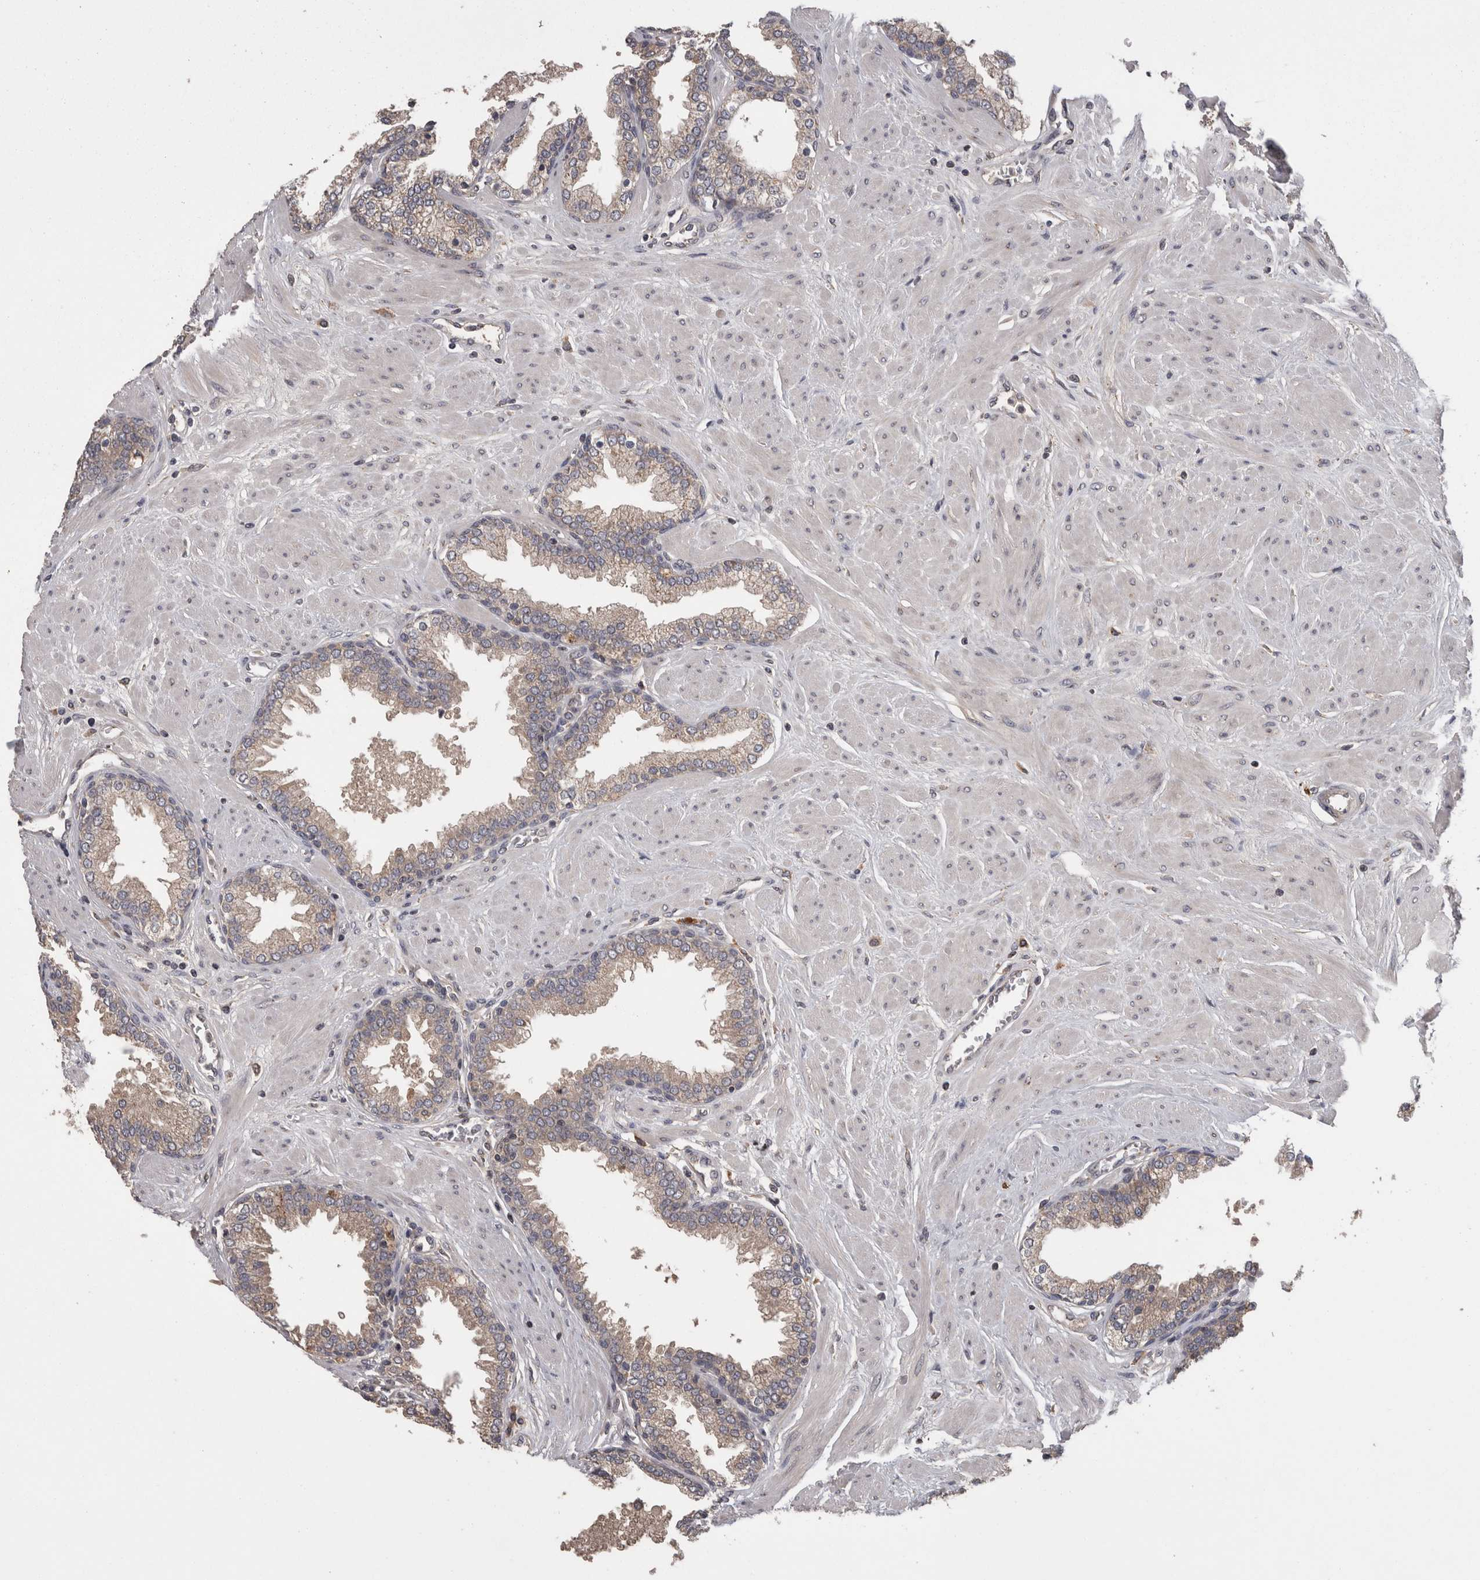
{"staining": {"intensity": "moderate", "quantity": "25%-75%", "location": "cytoplasmic/membranous"}, "tissue": "prostate", "cell_type": "Glandular cells", "image_type": "normal", "snomed": [{"axis": "morphology", "description": "Normal tissue, NOS"}, {"axis": "topography", "description": "Prostate"}], "caption": "Moderate cytoplasmic/membranous expression for a protein is identified in approximately 25%-75% of glandular cells of benign prostate using immunohistochemistry (IHC).", "gene": "PCM1", "patient": {"sex": "male", "age": 51}}